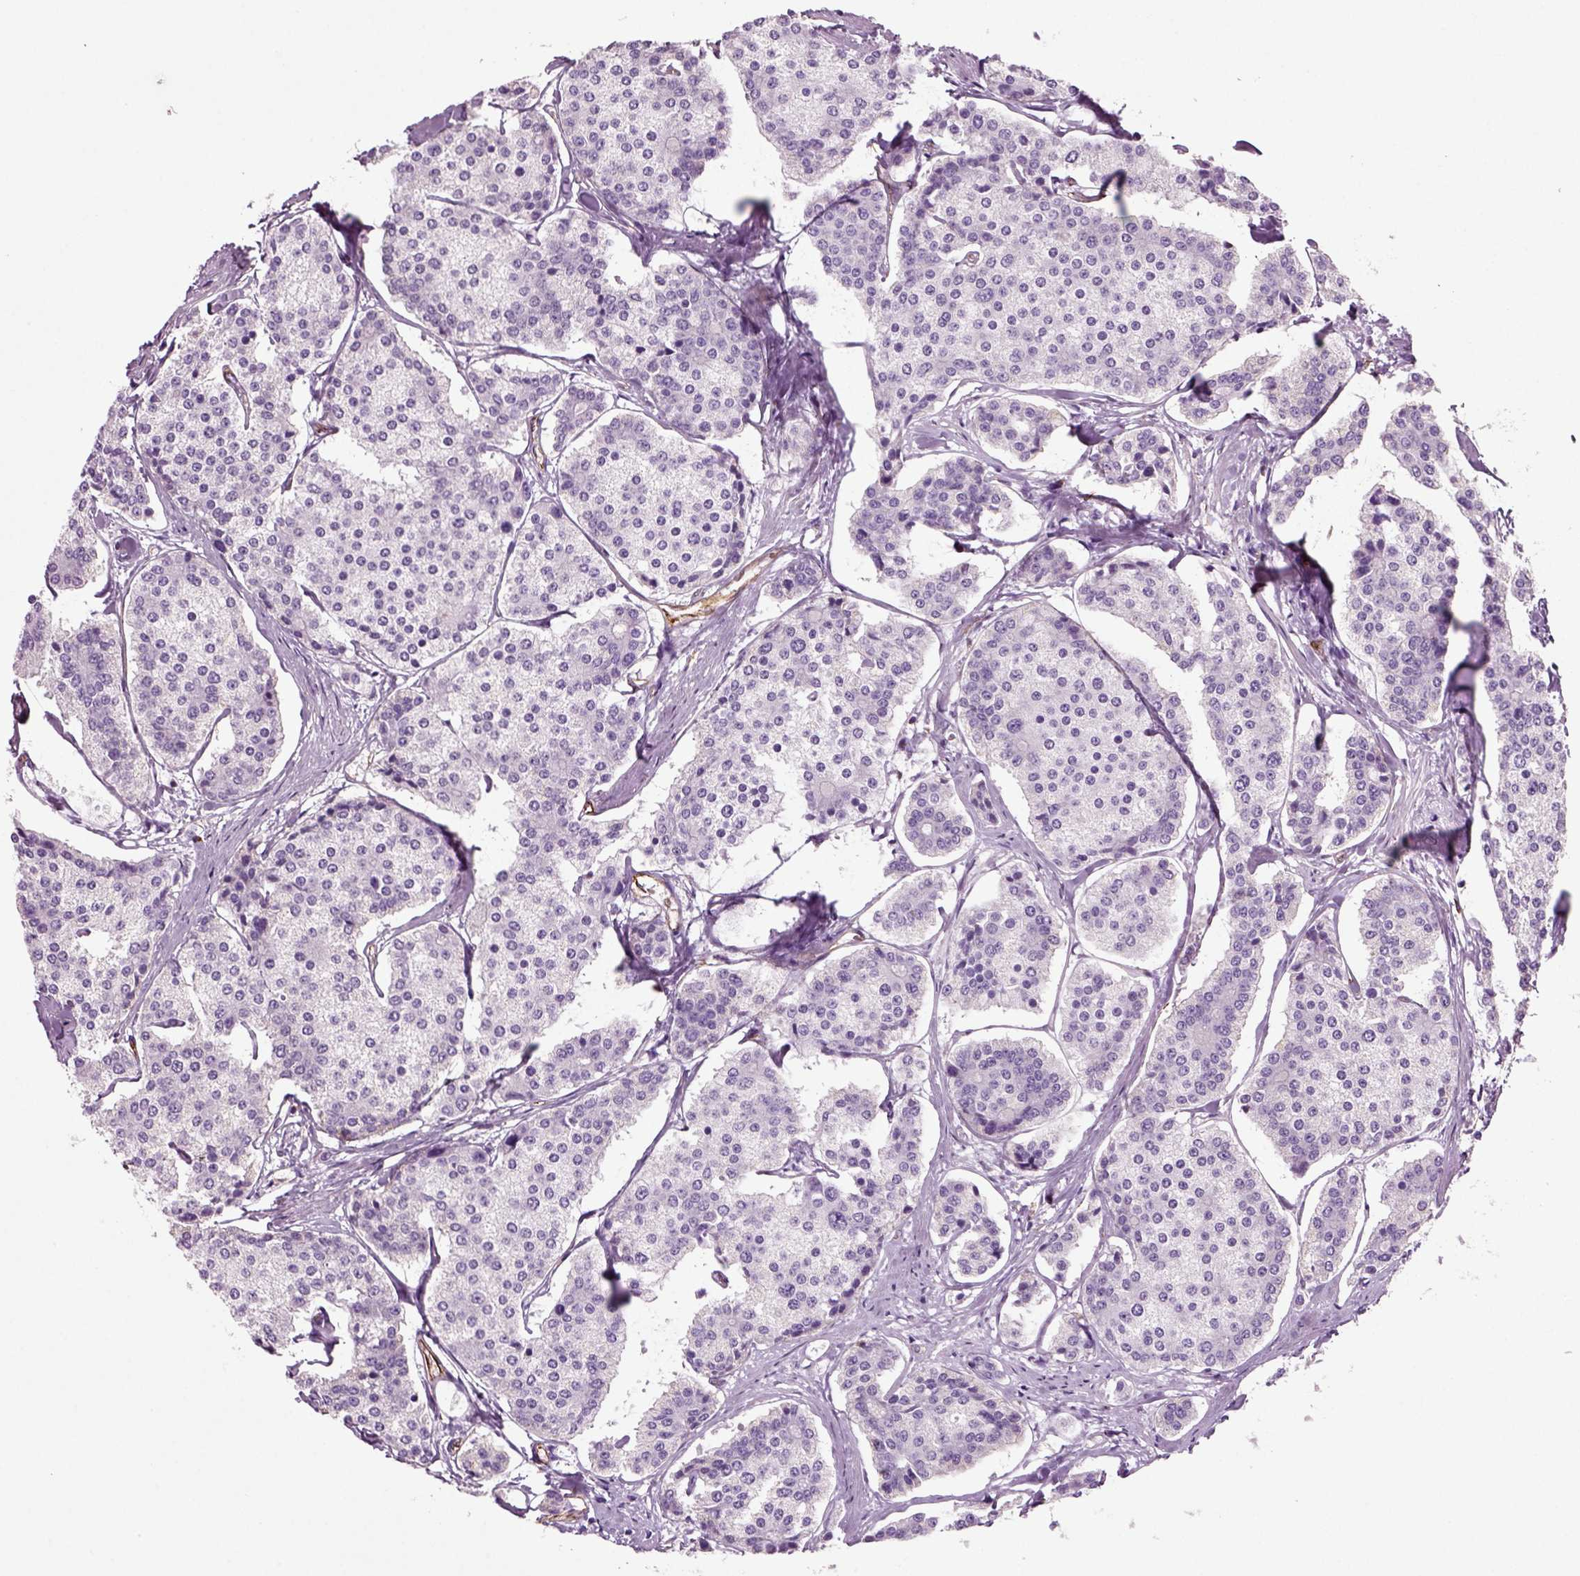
{"staining": {"intensity": "negative", "quantity": "none", "location": "none"}, "tissue": "carcinoid", "cell_type": "Tumor cells", "image_type": "cancer", "snomed": [{"axis": "morphology", "description": "Carcinoid, malignant, NOS"}, {"axis": "topography", "description": "Small intestine"}], "caption": "Carcinoid was stained to show a protein in brown. There is no significant staining in tumor cells. The staining is performed using DAB (3,3'-diaminobenzidine) brown chromogen with nuclei counter-stained in using hematoxylin.", "gene": "ACER3", "patient": {"sex": "female", "age": 65}}